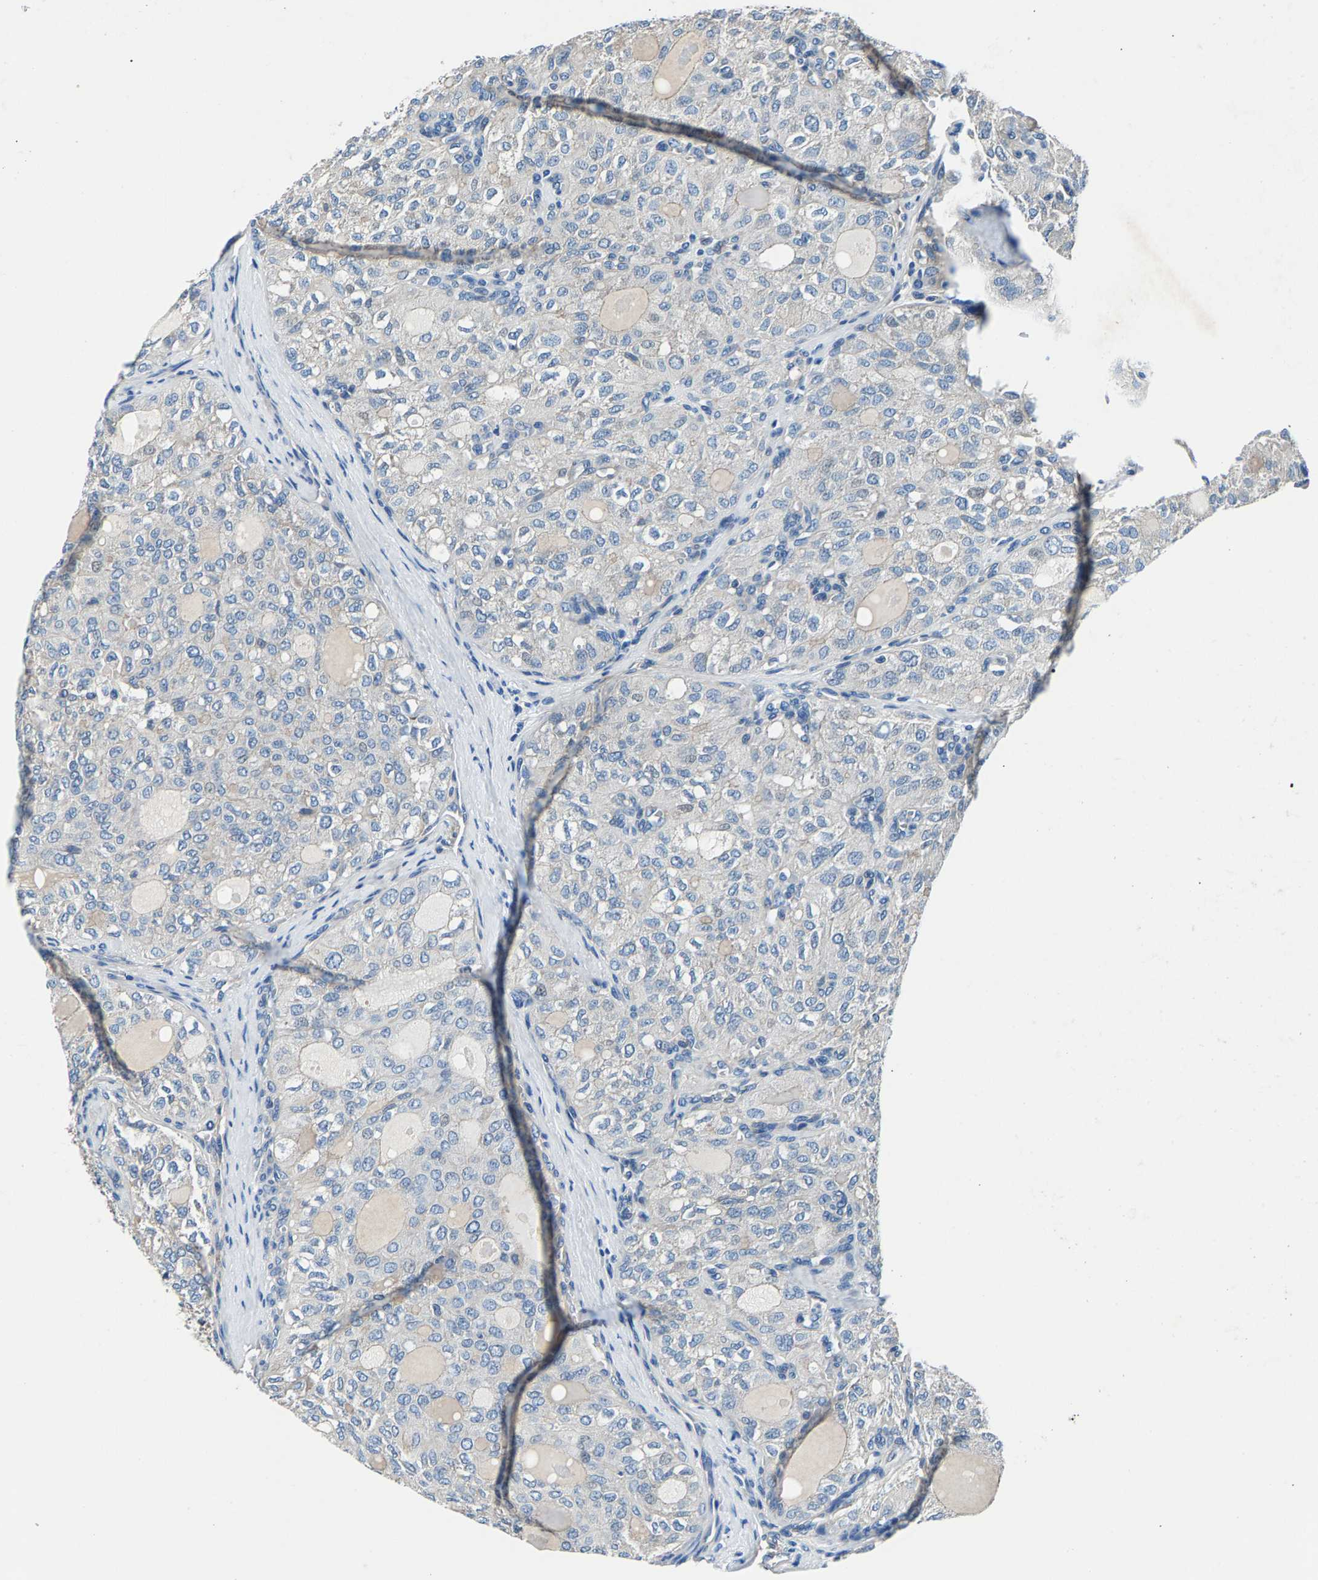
{"staining": {"intensity": "negative", "quantity": "none", "location": "none"}, "tissue": "thyroid cancer", "cell_type": "Tumor cells", "image_type": "cancer", "snomed": [{"axis": "morphology", "description": "Follicular adenoma carcinoma, NOS"}, {"axis": "topography", "description": "Thyroid gland"}], "caption": "An image of human thyroid cancer (follicular adenoma carcinoma) is negative for staining in tumor cells. (DAB immunohistochemistry (IHC) with hematoxylin counter stain).", "gene": "CDRT4", "patient": {"sex": "male", "age": 75}}